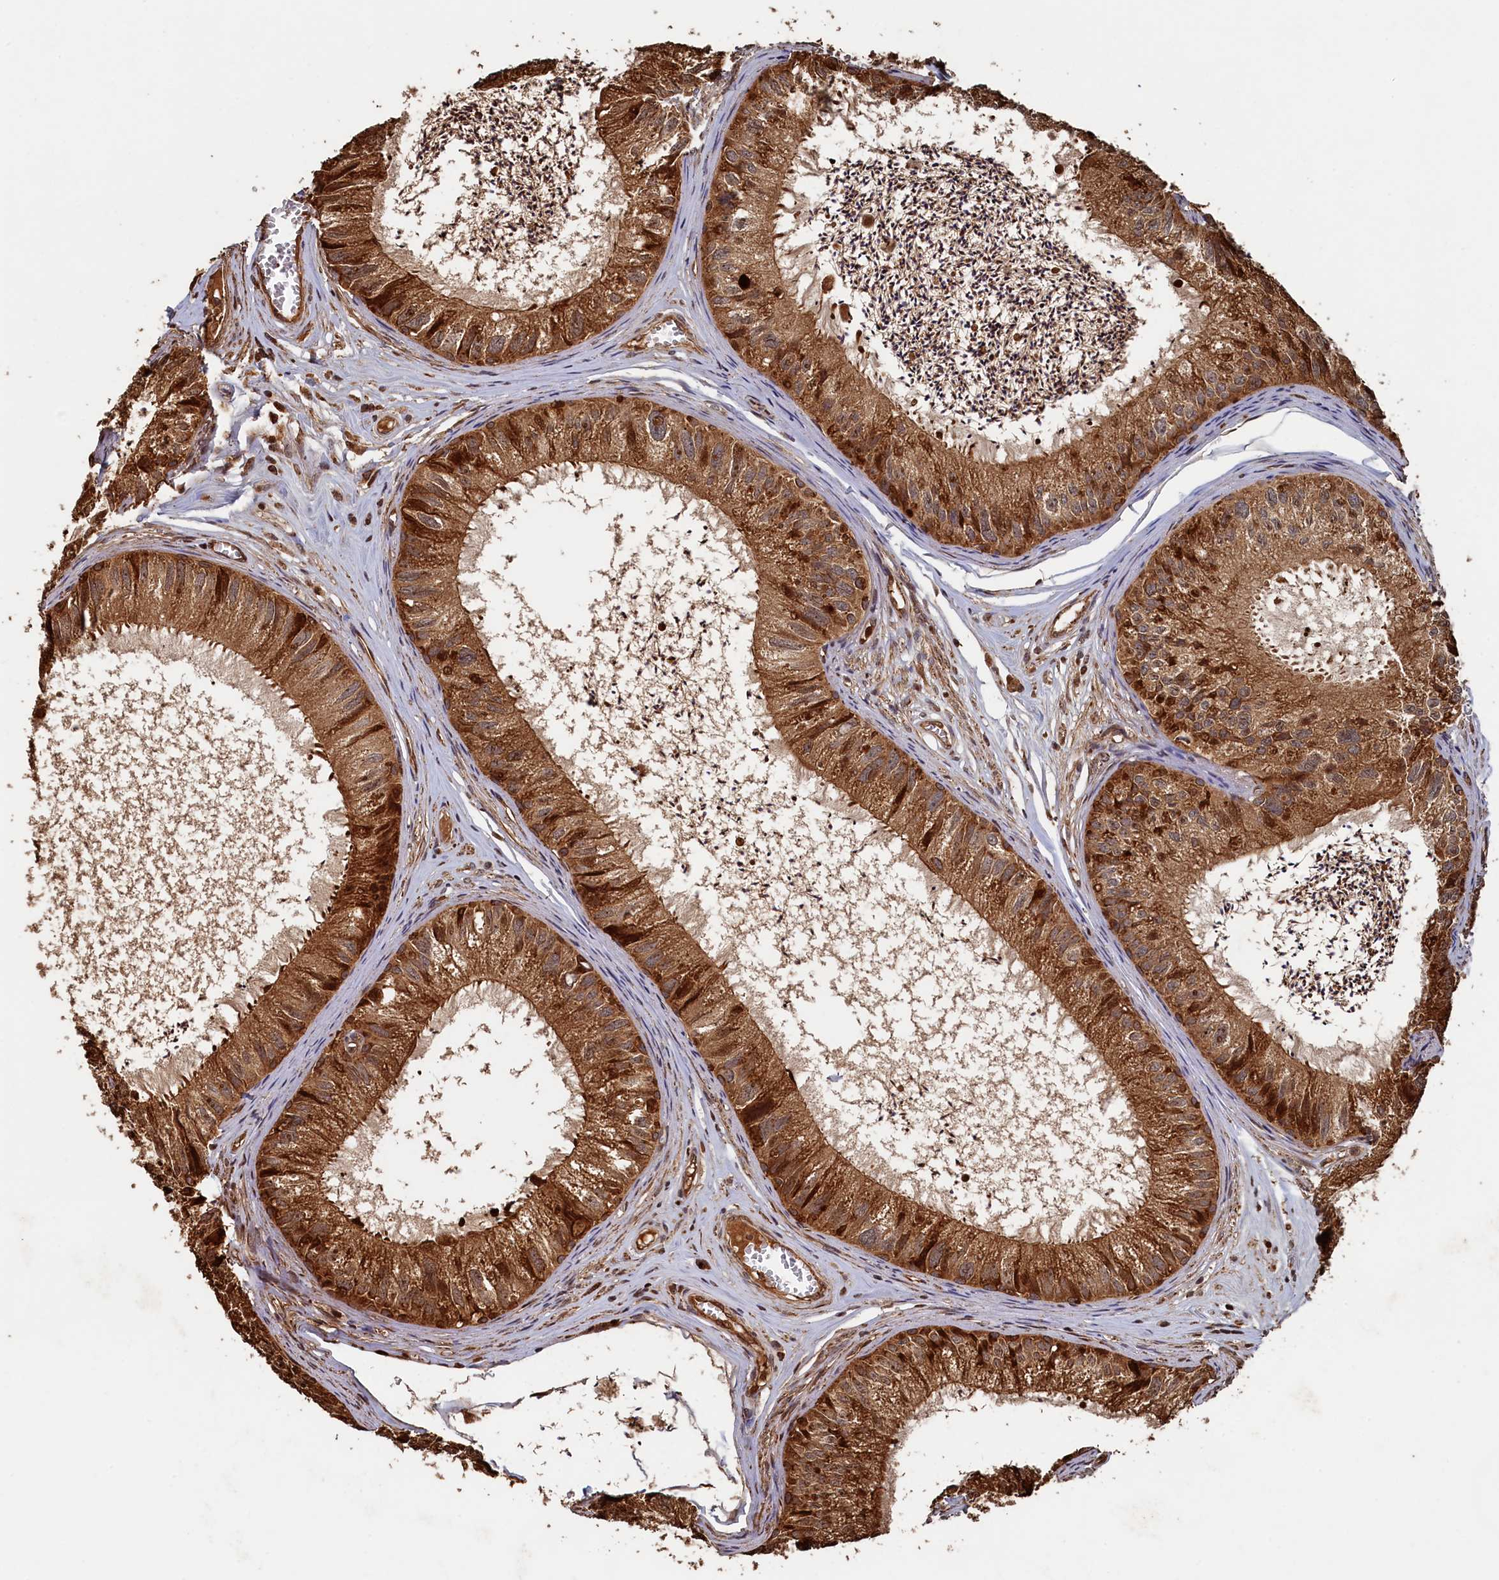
{"staining": {"intensity": "strong", "quantity": ">75%", "location": "cytoplasmic/membranous,nuclear"}, "tissue": "epididymis", "cell_type": "Glandular cells", "image_type": "normal", "snomed": [{"axis": "morphology", "description": "Normal tissue, NOS"}, {"axis": "topography", "description": "Epididymis"}], "caption": "A high-resolution micrograph shows immunohistochemistry staining of normal epididymis, which exhibits strong cytoplasmic/membranous,nuclear expression in approximately >75% of glandular cells. (DAB (3,3'-diaminobenzidine) IHC with brightfield microscopy, high magnification).", "gene": "PIGN", "patient": {"sex": "male", "age": 79}}